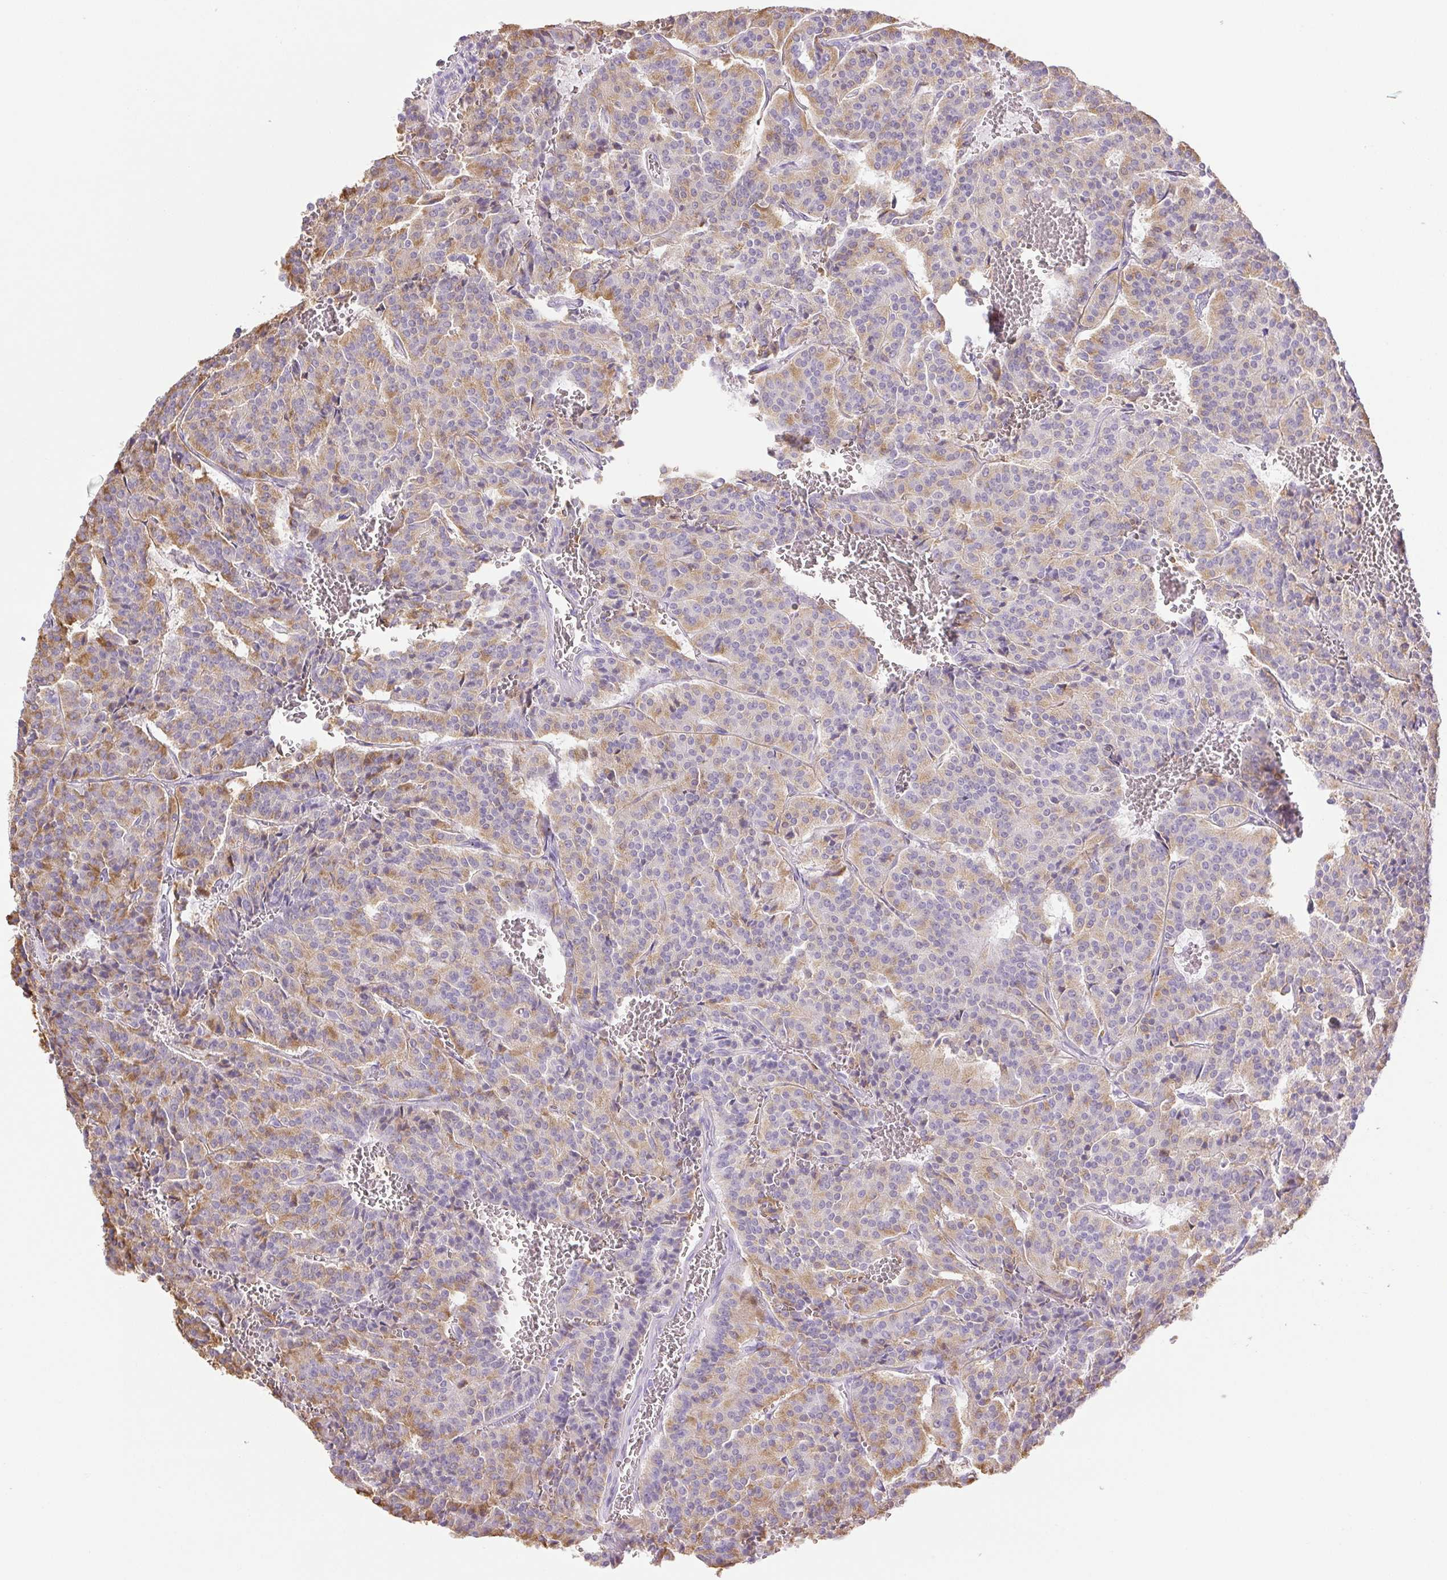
{"staining": {"intensity": "weak", "quantity": "25%-75%", "location": "cytoplasmic/membranous"}, "tissue": "carcinoid", "cell_type": "Tumor cells", "image_type": "cancer", "snomed": [{"axis": "morphology", "description": "Carcinoid, malignant, NOS"}, {"axis": "topography", "description": "Lung"}], "caption": "A brown stain labels weak cytoplasmic/membranous staining of a protein in carcinoid tumor cells.", "gene": "PAPPA2", "patient": {"sex": "male", "age": 70}}